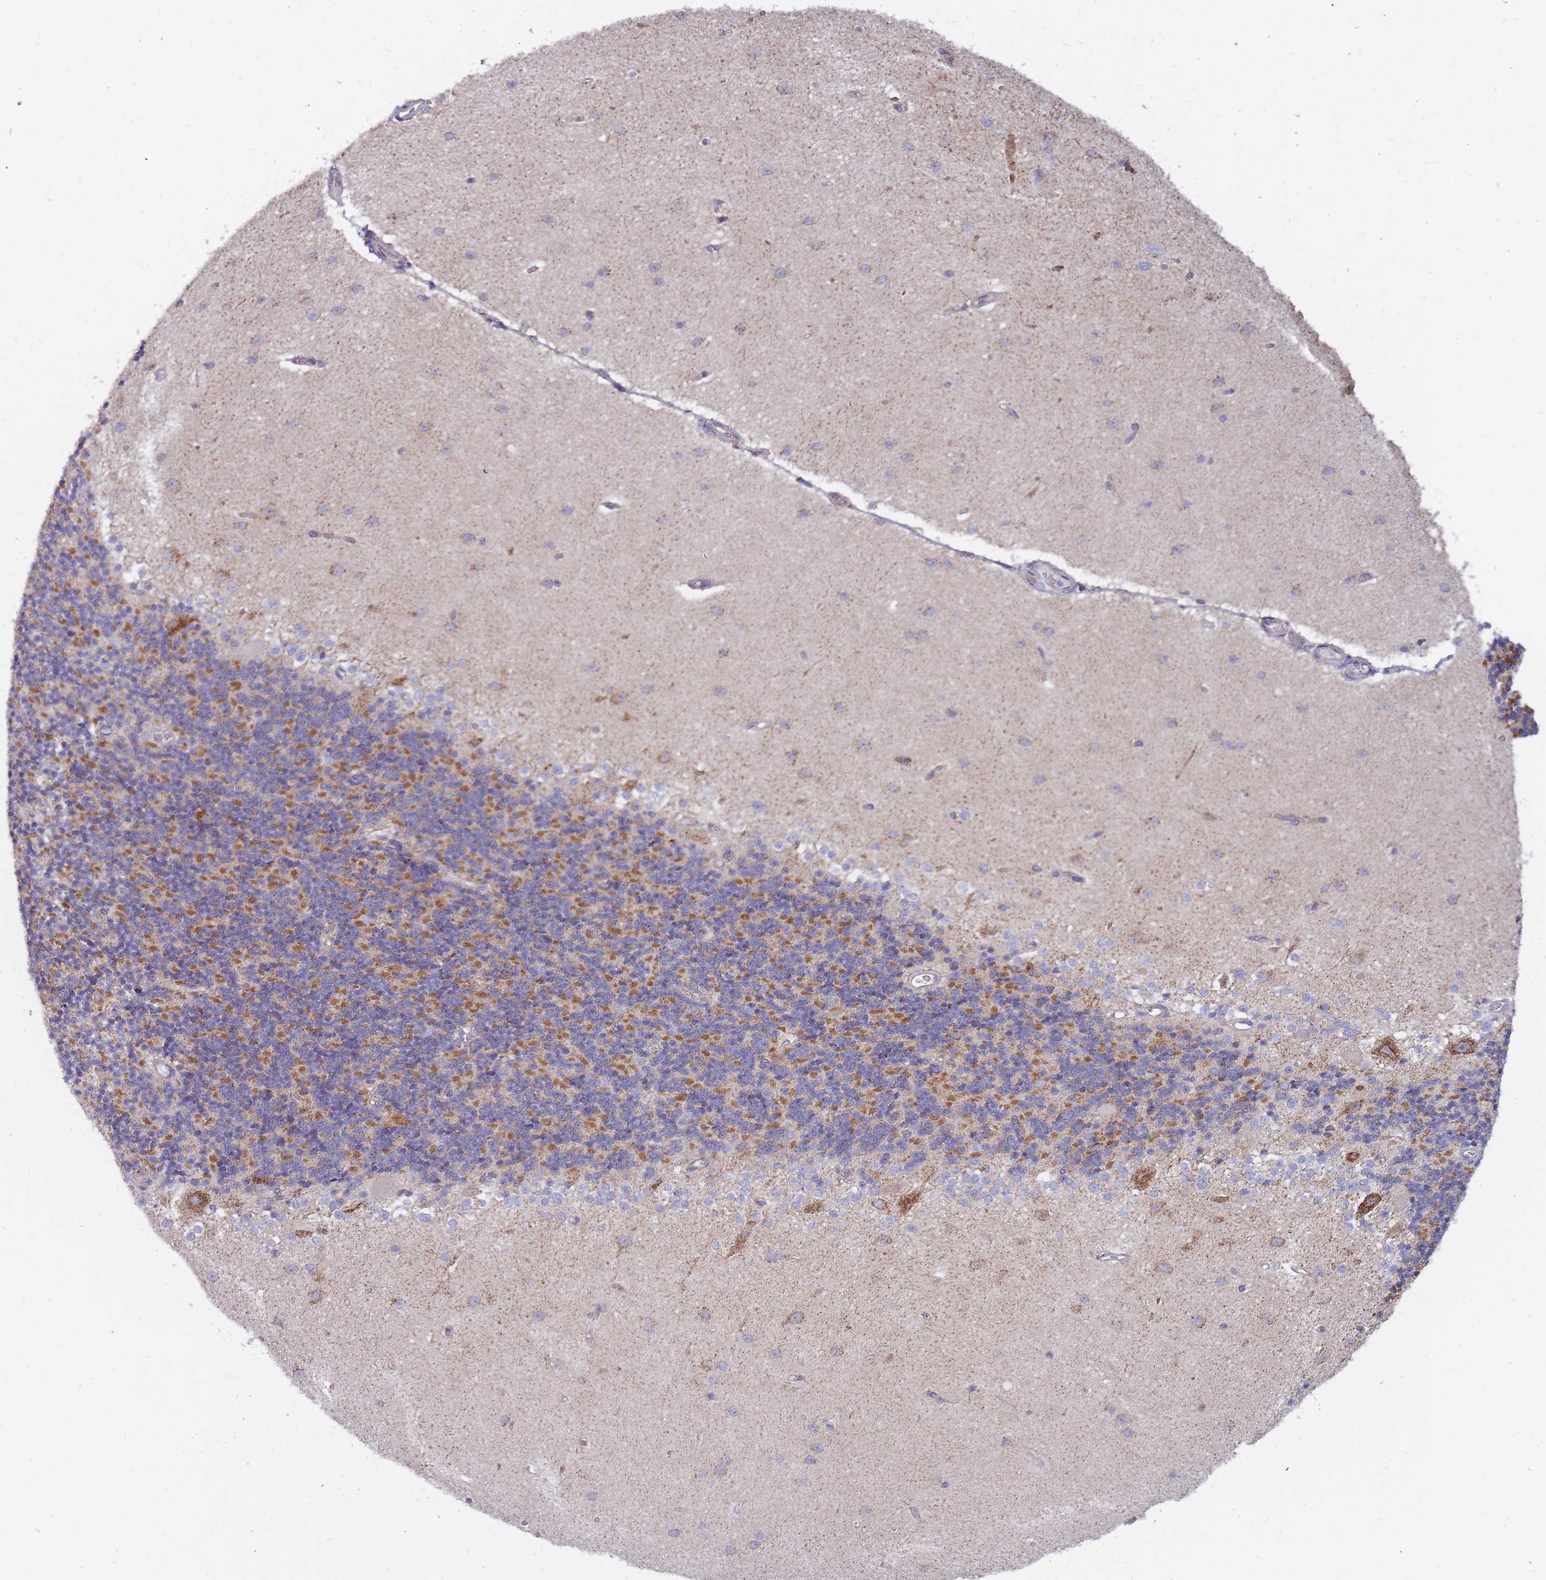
{"staining": {"intensity": "moderate", "quantity": ">75%", "location": "cytoplasmic/membranous"}, "tissue": "cerebellum", "cell_type": "Cells in granular layer", "image_type": "normal", "snomed": [{"axis": "morphology", "description": "Normal tissue, NOS"}, {"axis": "topography", "description": "Cerebellum"}], "caption": "This is an image of immunohistochemistry staining of benign cerebellum, which shows moderate expression in the cytoplasmic/membranous of cells in granular layer.", "gene": "ALKBH4", "patient": {"sex": "female", "age": 29}}